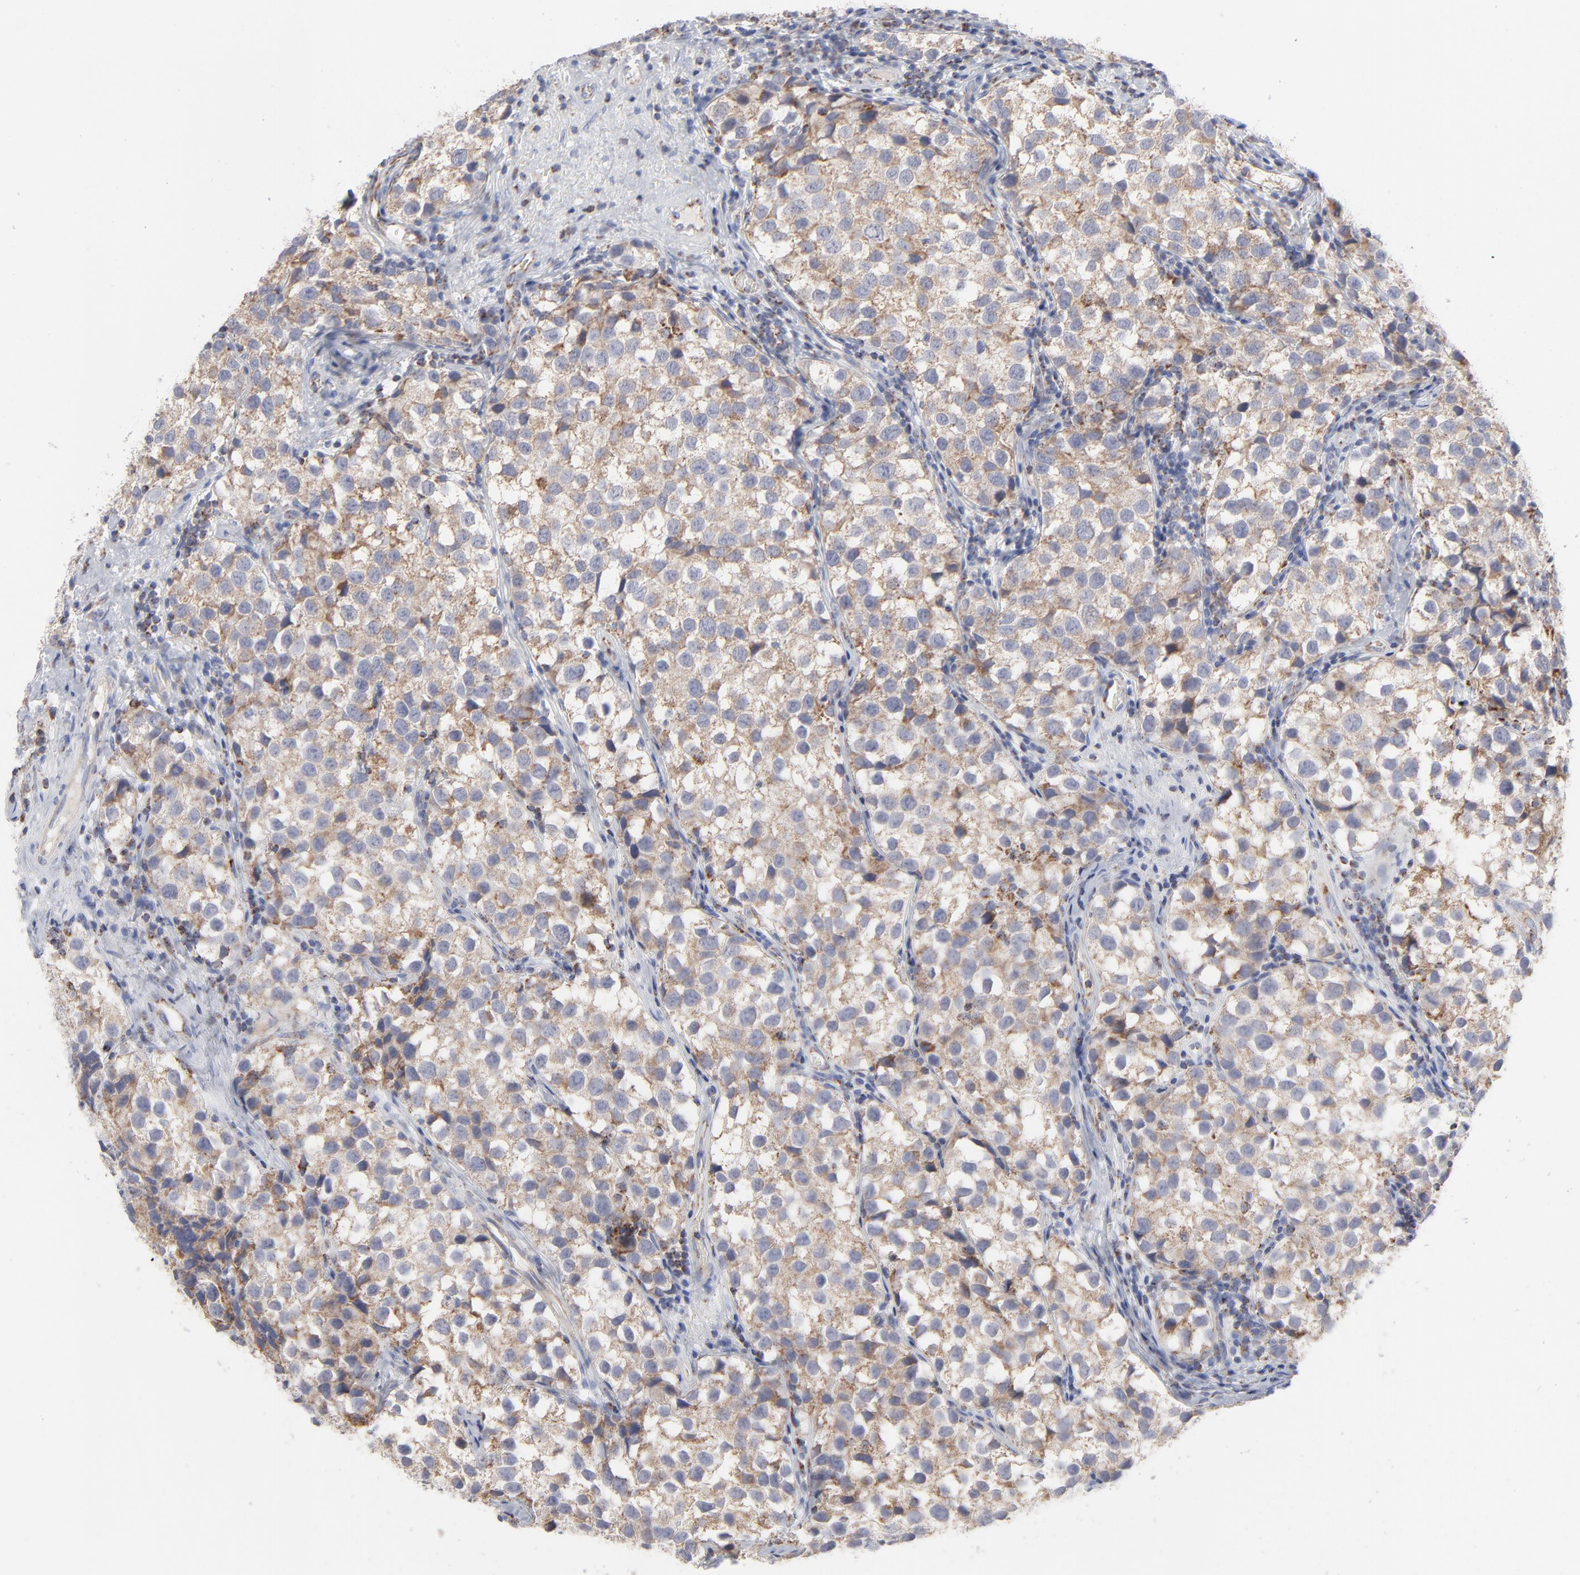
{"staining": {"intensity": "moderate", "quantity": ">75%", "location": "cytoplasmic/membranous"}, "tissue": "testis cancer", "cell_type": "Tumor cells", "image_type": "cancer", "snomed": [{"axis": "morphology", "description": "Seminoma, NOS"}, {"axis": "topography", "description": "Testis"}], "caption": "A medium amount of moderate cytoplasmic/membranous staining is present in about >75% of tumor cells in seminoma (testis) tissue.", "gene": "ASB3", "patient": {"sex": "male", "age": 39}}